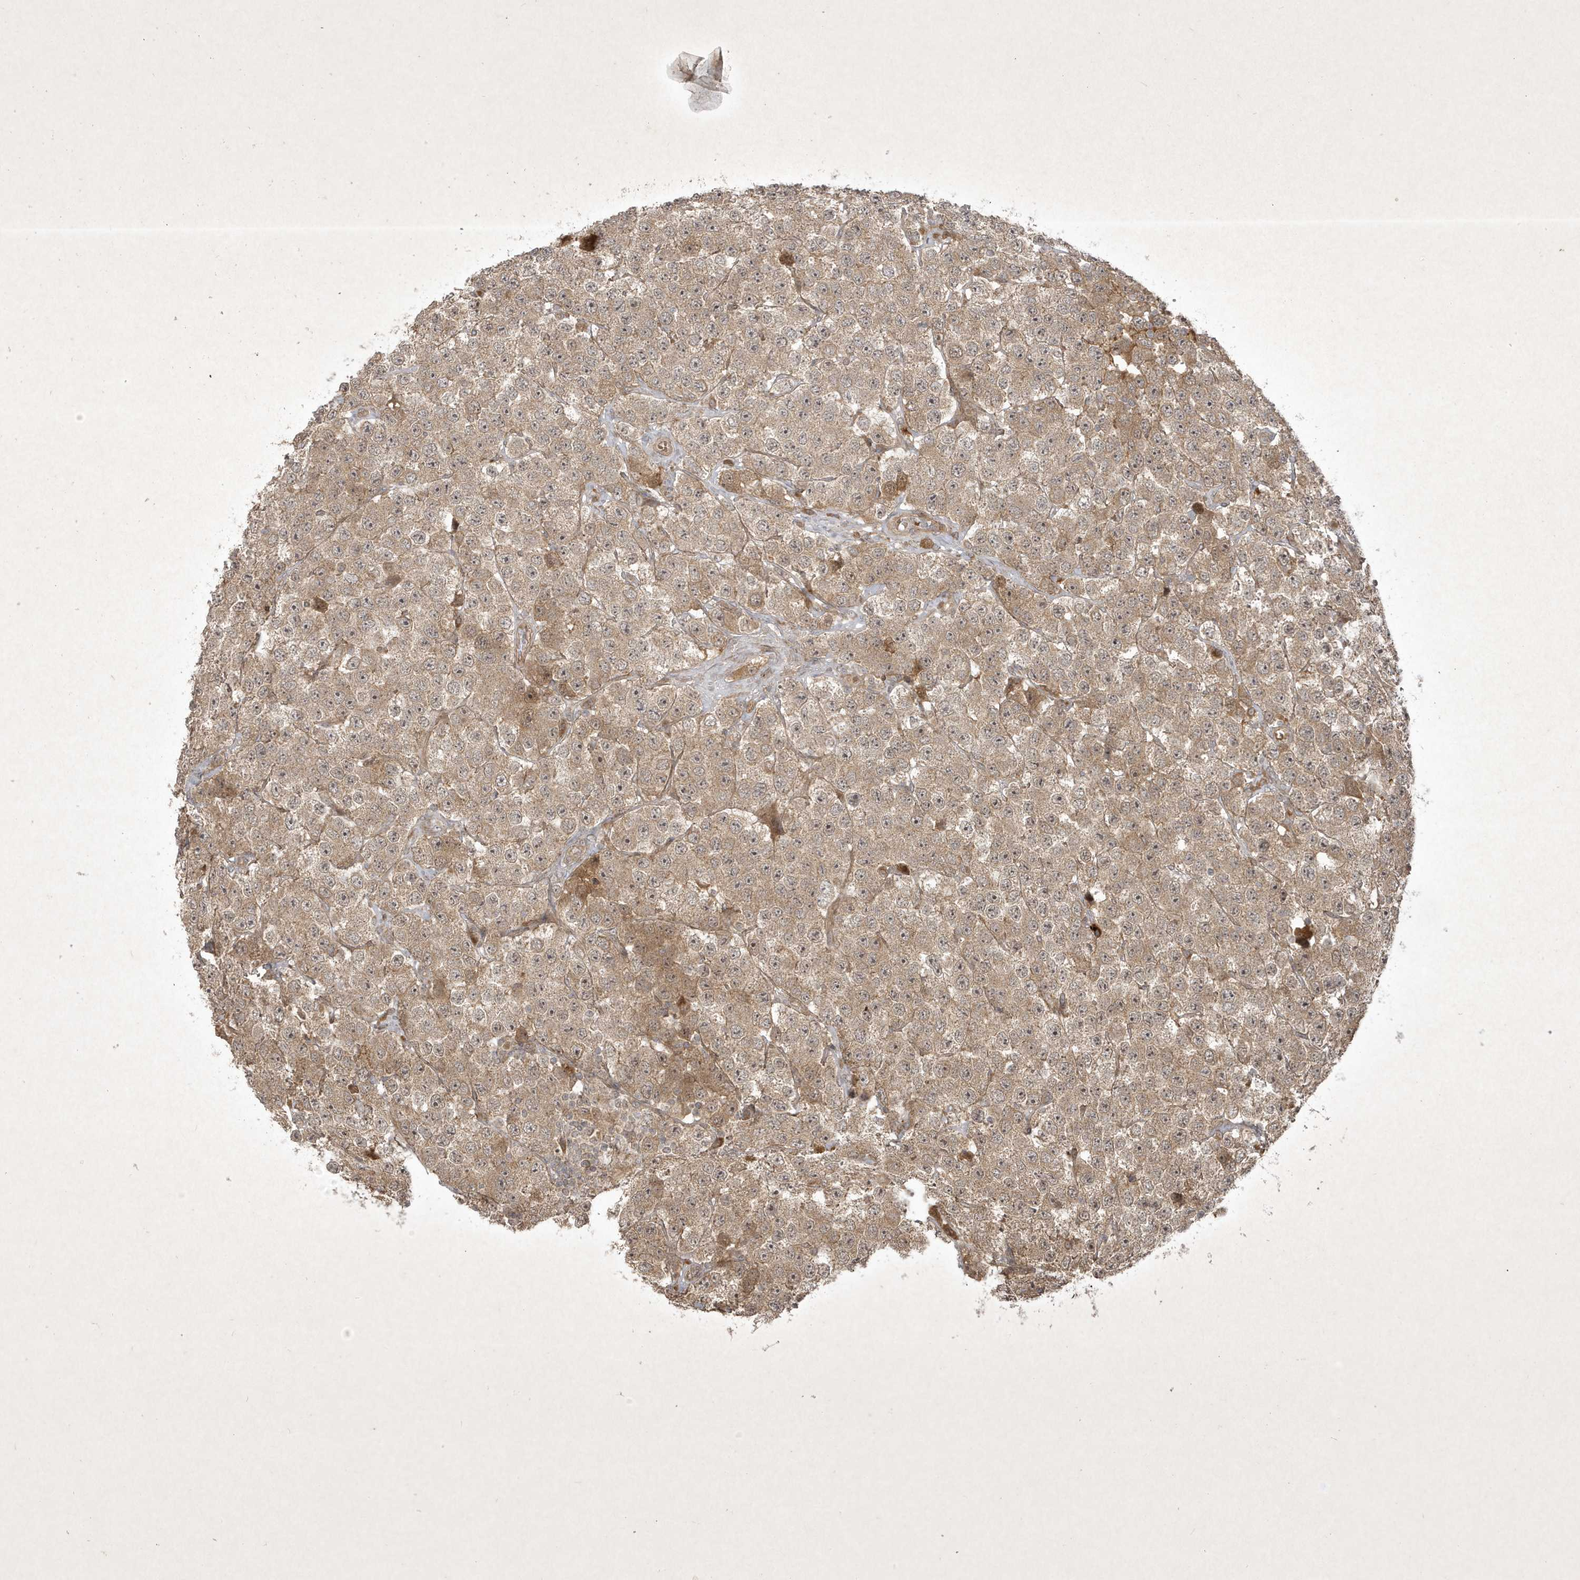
{"staining": {"intensity": "weak", "quantity": ">75%", "location": "cytoplasmic/membranous"}, "tissue": "testis cancer", "cell_type": "Tumor cells", "image_type": "cancer", "snomed": [{"axis": "morphology", "description": "Seminoma, NOS"}, {"axis": "topography", "description": "Testis"}], "caption": "Immunohistochemistry (IHC) of testis cancer (seminoma) demonstrates low levels of weak cytoplasmic/membranous expression in about >75% of tumor cells.", "gene": "FAM83C", "patient": {"sex": "male", "age": 28}}